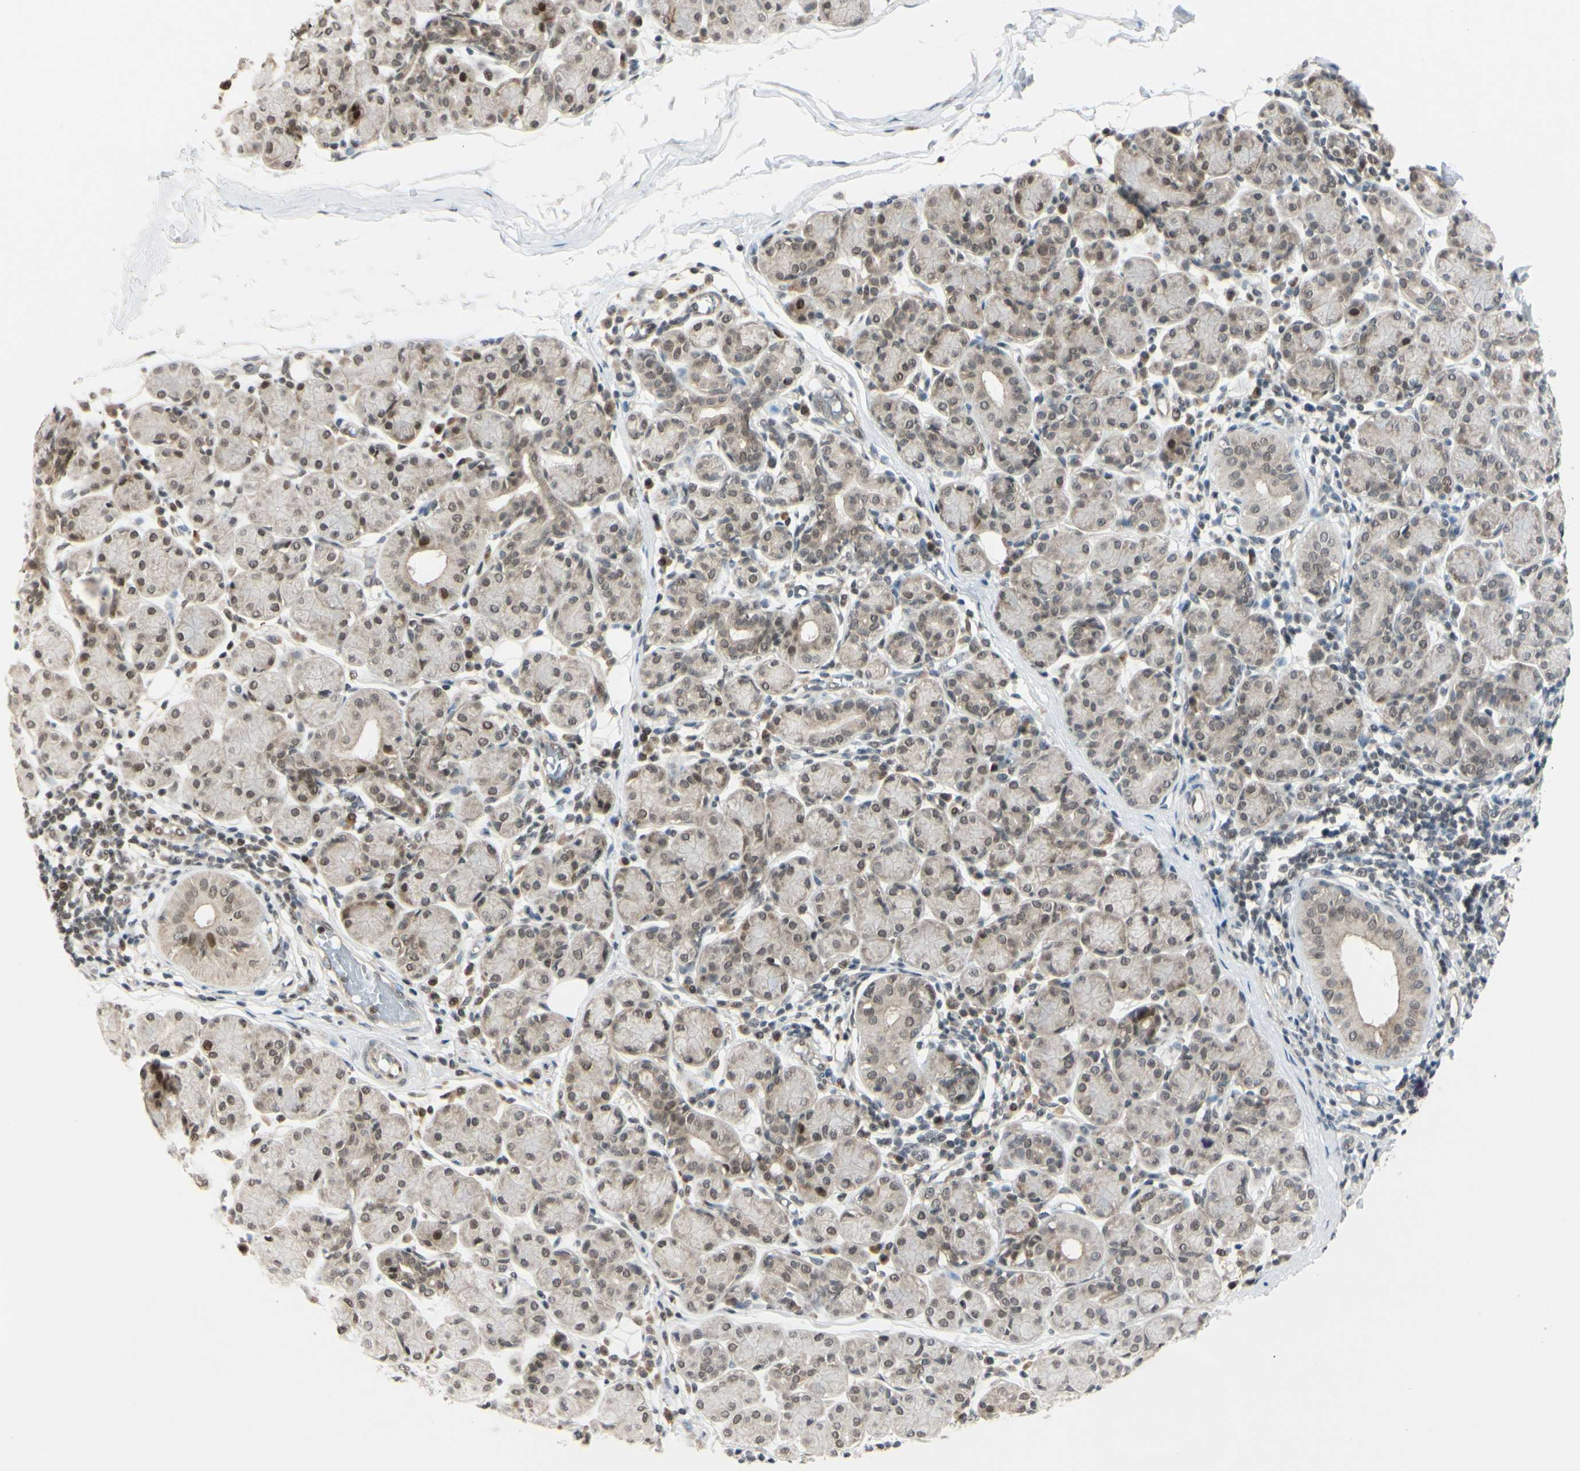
{"staining": {"intensity": "weak", "quantity": ">75%", "location": "cytoplasmic/membranous"}, "tissue": "salivary gland", "cell_type": "Glandular cells", "image_type": "normal", "snomed": [{"axis": "morphology", "description": "Normal tissue, NOS"}, {"axis": "morphology", "description": "Inflammation, NOS"}, {"axis": "topography", "description": "Lymph node"}, {"axis": "topography", "description": "Salivary gland"}], "caption": "Brown immunohistochemical staining in unremarkable salivary gland exhibits weak cytoplasmic/membranous staining in approximately >75% of glandular cells. (IHC, brightfield microscopy, high magnification).", "gene": "BRMS1", "patient": {"sex": "male", "age": 3}}